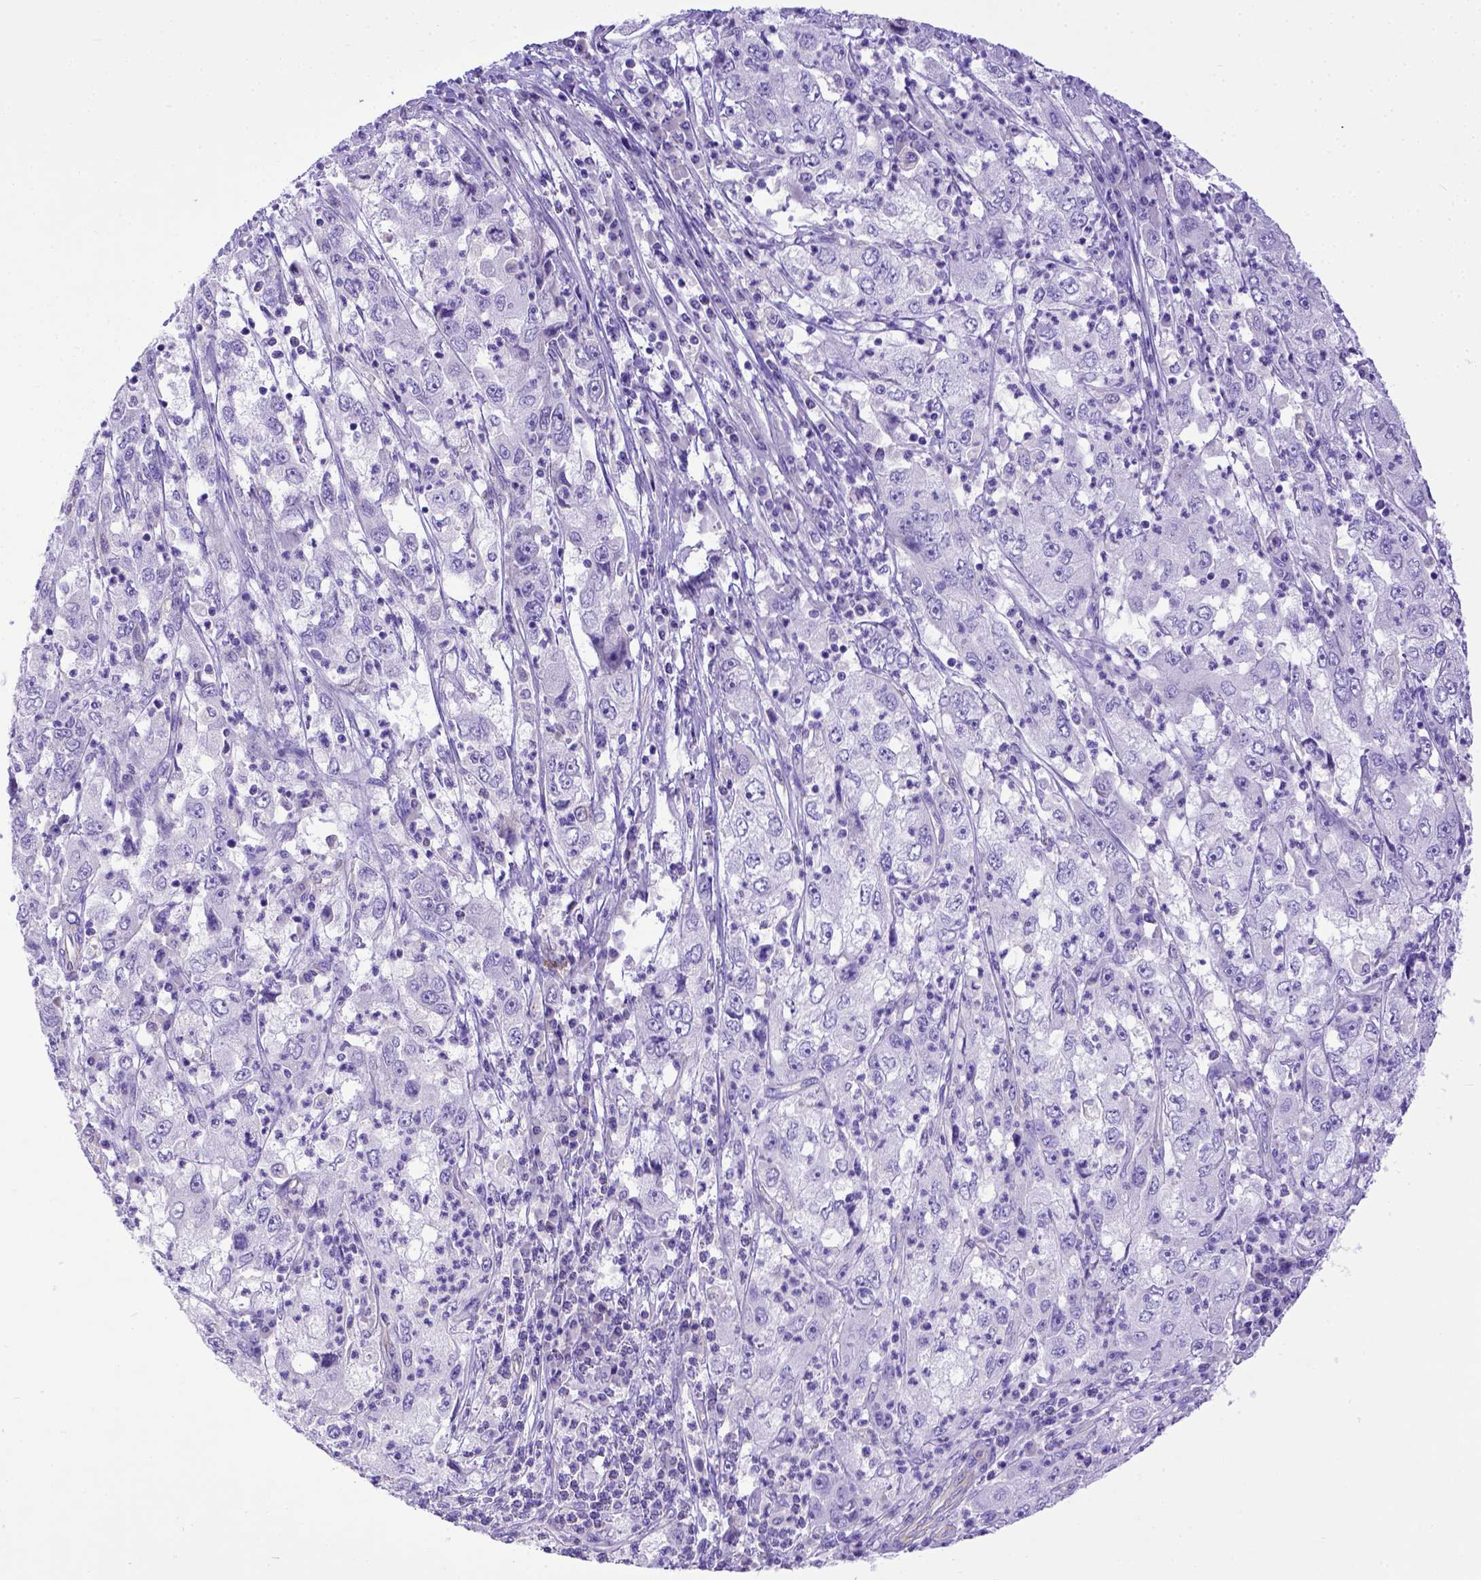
{"staining": {"intensity": "negative", "quantity": "none", "location": "none"}, "tissue": "cervical cancer", "cell_type": "Tumor cells", "image_type": "cancer", "snomed": [{"axis": "morphology", "description": "Squamous cell carcinoma, NOS"}, {"axis": "topography", "description": "Cervix"}], "caption": "This is a photomicrograph of immunohistochemistry (IHC) staining of cervical cancer (squamous cell carcinoma), which shows no staining in tumor cells.", "gene": "LRRC18", "patient": {"sex": "female", "age": 36}}